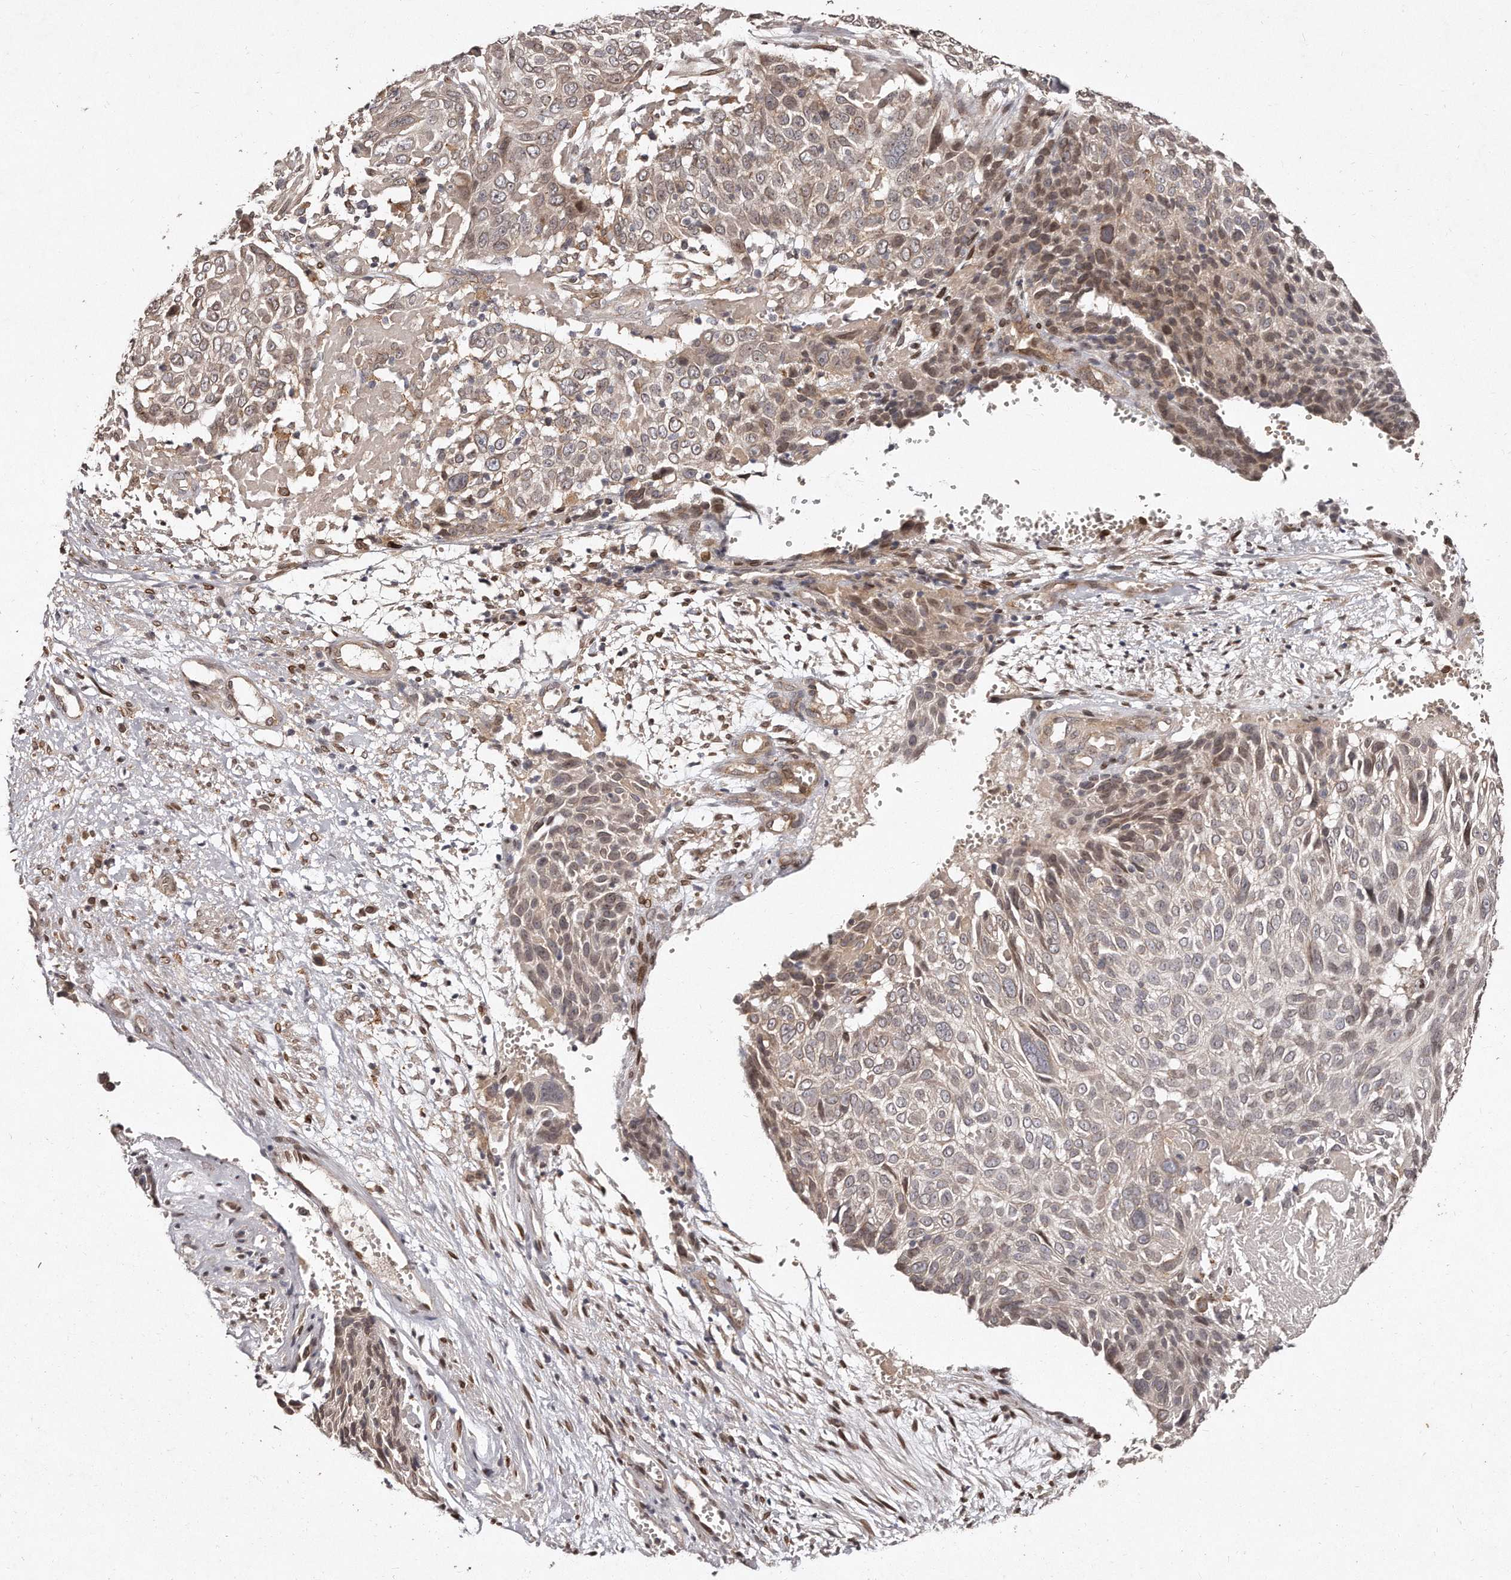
{"staining": {"intensity": "moderate", "quantity": "<25%", "location": "cytoplasmic/membranous,nuclear"}, "tissue": "cervical cancer", "cell_type": "Tumor cells", "image_type": "cancer", "snomed": [{"axis": "morphology", "description": "Squamous cell carcinoma, NOS"}, {"axis": "topography", "description": "Cervix"}], "caption": "Protein positivity by immunohistochemistry (IHC) reveals moderate cytoplasmic/membranous and nuclear staining in approximately <25% of tumor cells in cervical cancer (squamous cell carcinoma). (DAB = brown stain, brightfield microscopy at high magnification).", "gene": "HASPIN", "patient": {"sex": "female", "age": 74}}